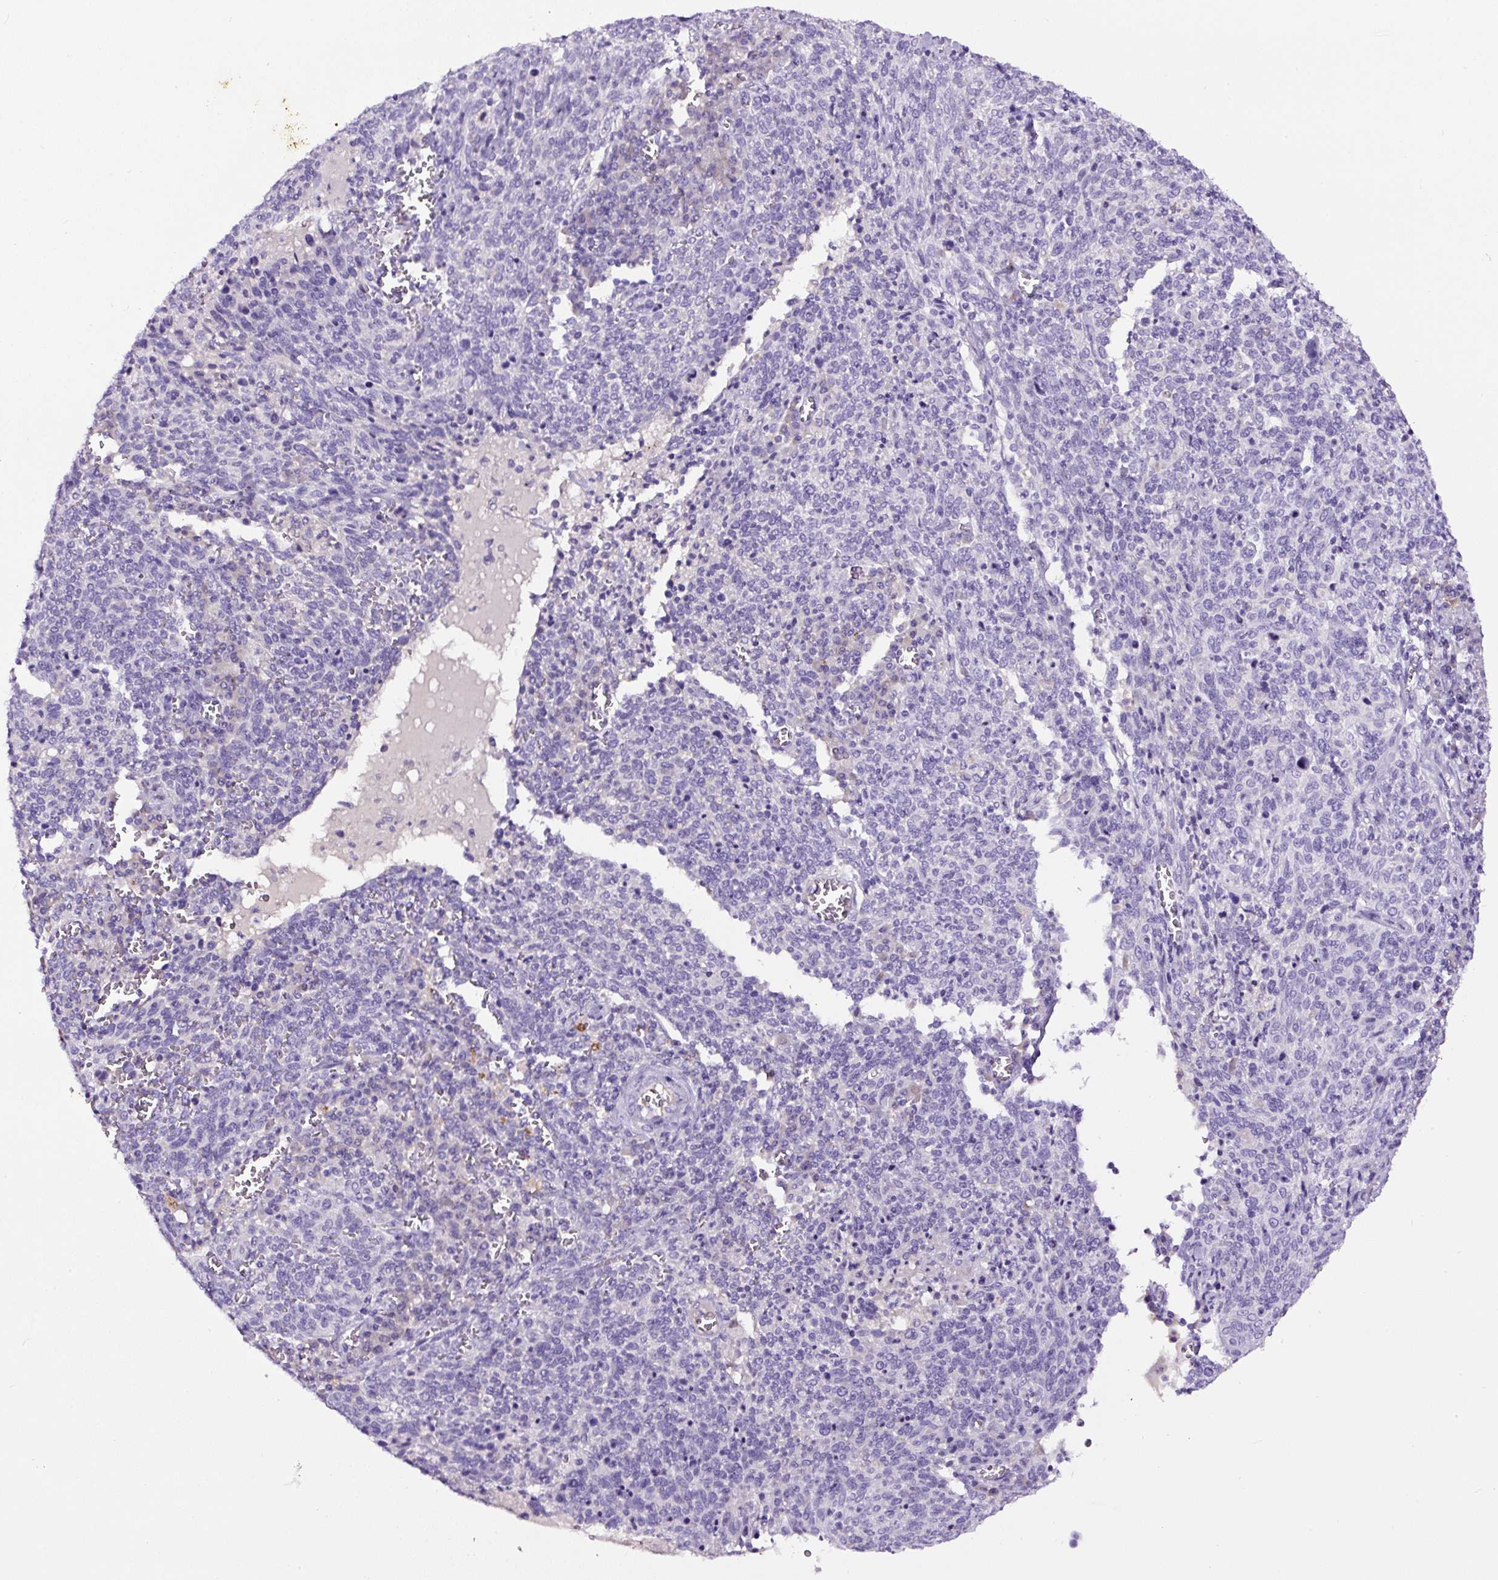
{"staining": {"intensity": "negative", "quantity": "none", "location": "none"}, "tissue": "cervical cancer", "cell_type": "Tumor cells", "image_type": "cancer", "snomed": [{"axis": "morphology", "description": "Squamous cell carcinoma, NOS"}, {"axis": "topography", "description": "Cervix"}], "caption": "Tumor cells are negative for protein expression in human cervical cancer (squamous cell carcinoma).", "gene": "SP8", "patient": {"sex": "female", "age": 46}}